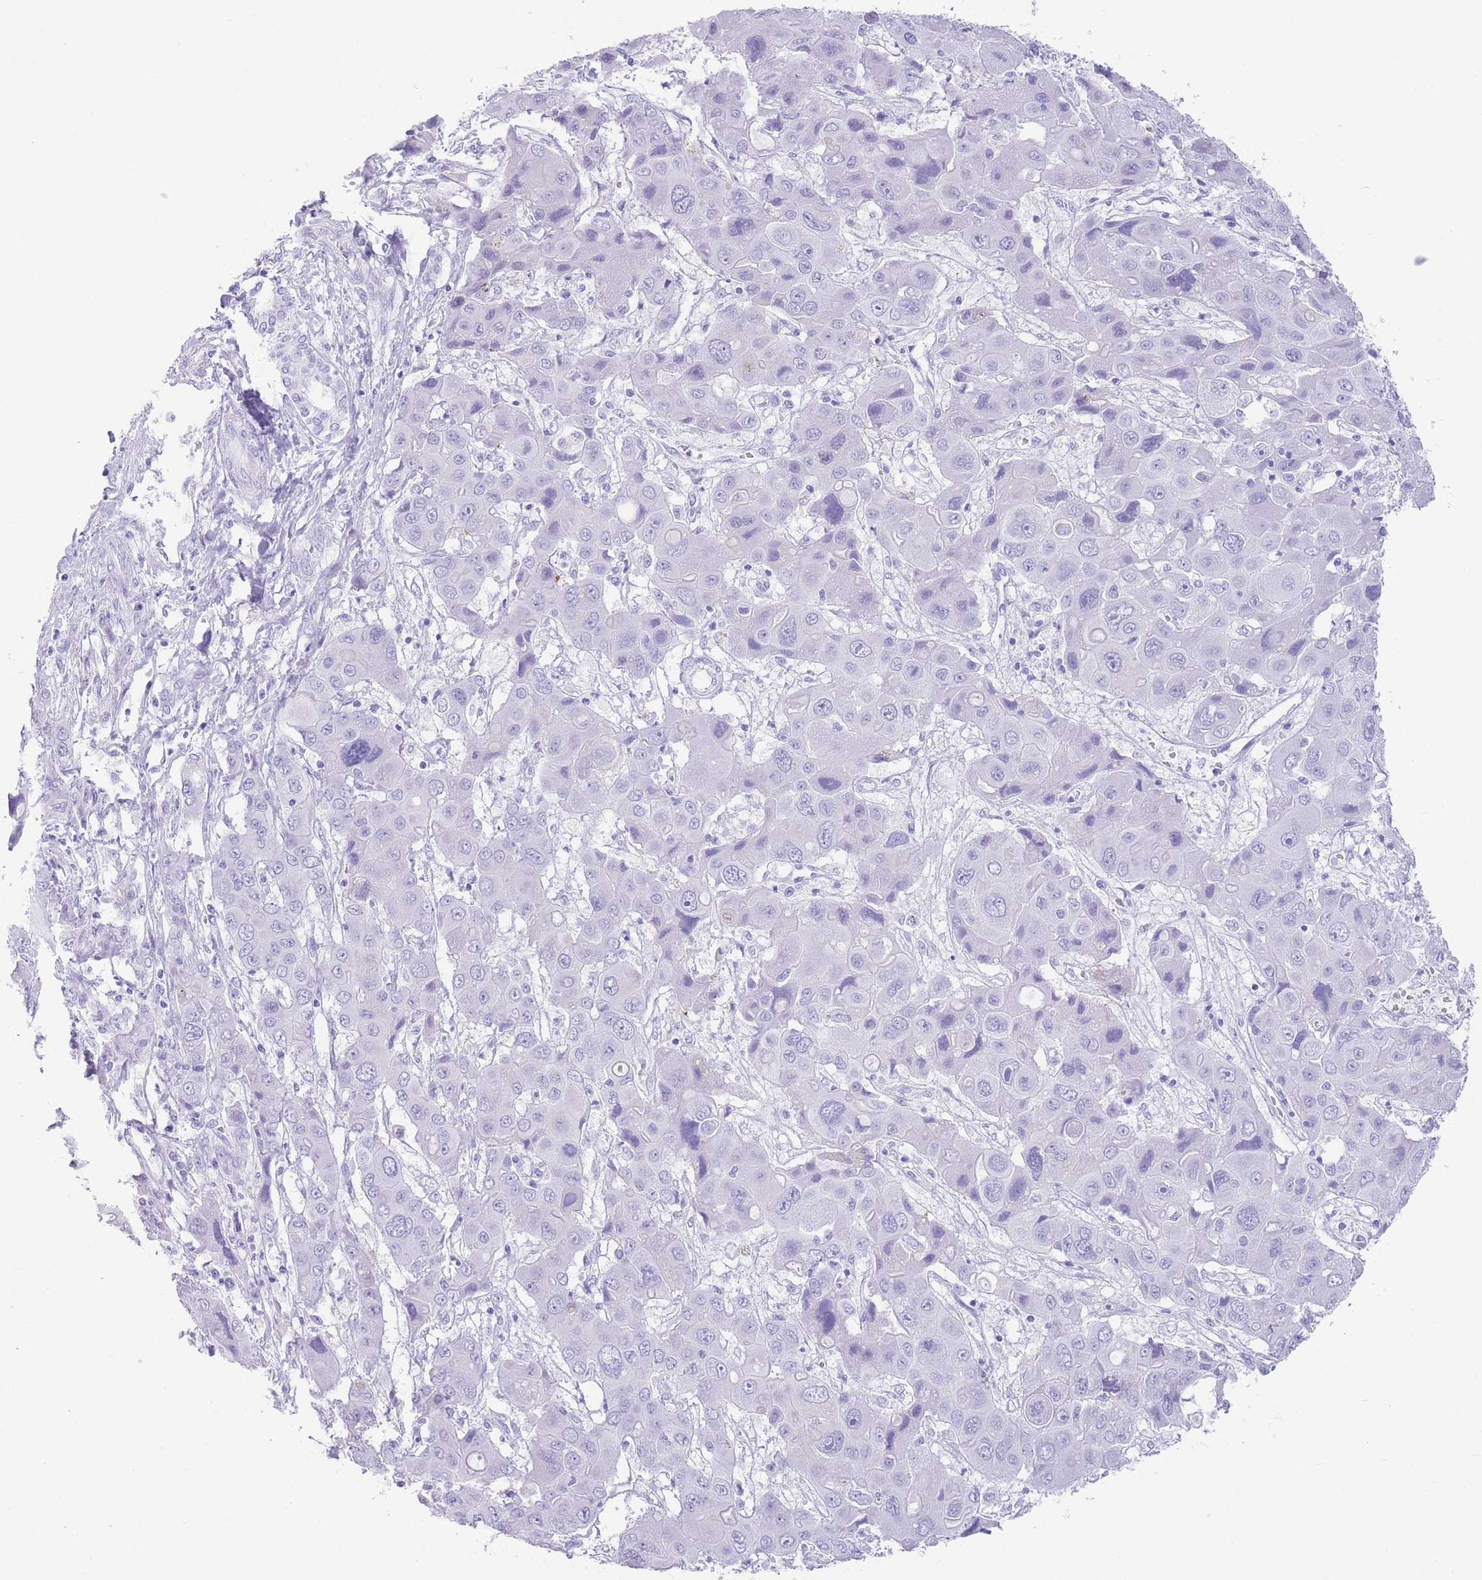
{"staining": {"intensity": "negative", "quantity": "none", "location": "none"}, "tissue": "liver cancer", "cell_type": "Tumor cells", "image_type": "cancer", "snomed": [{"axis": "morphology", "description": "Cholangiocarcinoma"}, {"axis": "topography", "description": "Liver"}], "caption": "IHC of liver cholangiocarcinoma demonstrates no staining in tumor cells. Nuclei are stained in blue.", "gene": "ELOA2", "patient": {"sex": "male", "age": 67}}